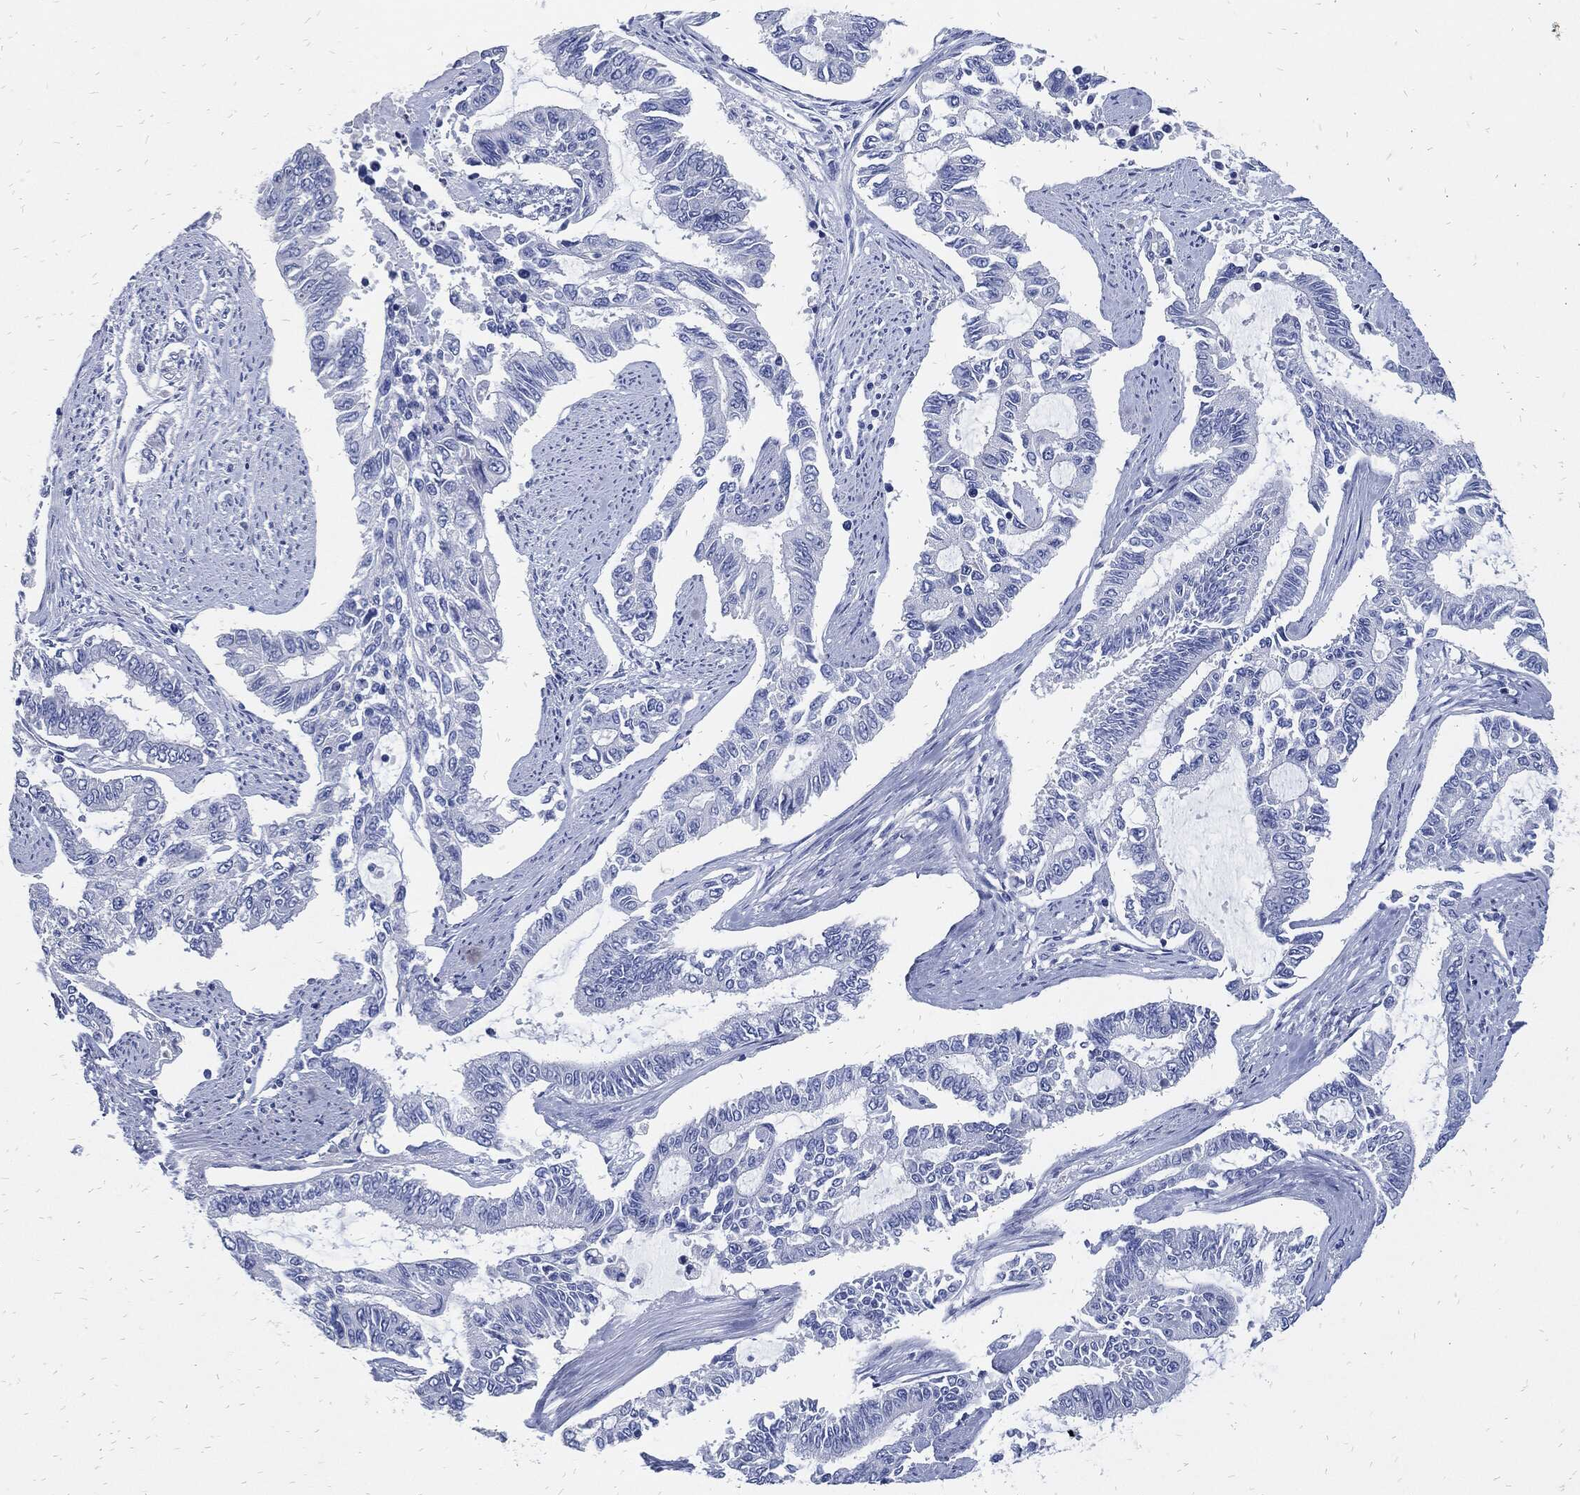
{"staining": {"intensity": "negative", "quantity": "none", "location": "none"}, "tissue": "endometrial cancer", "cell_type": "Tumor cells", "image_type": "cancer", "snomed": [{"axis": "morphology", "description": "Adenocarcinoma, NOS"}, {"axis": "topography", "description": "Uterus"}], "caption": "Image shows no significant protein positivity in tumor cells of endometrial cancer (adenocarcinoma). Nuclei are stained in blue.", "gene": "FABP4", "patient": {"sex": "female", "age": 59}}